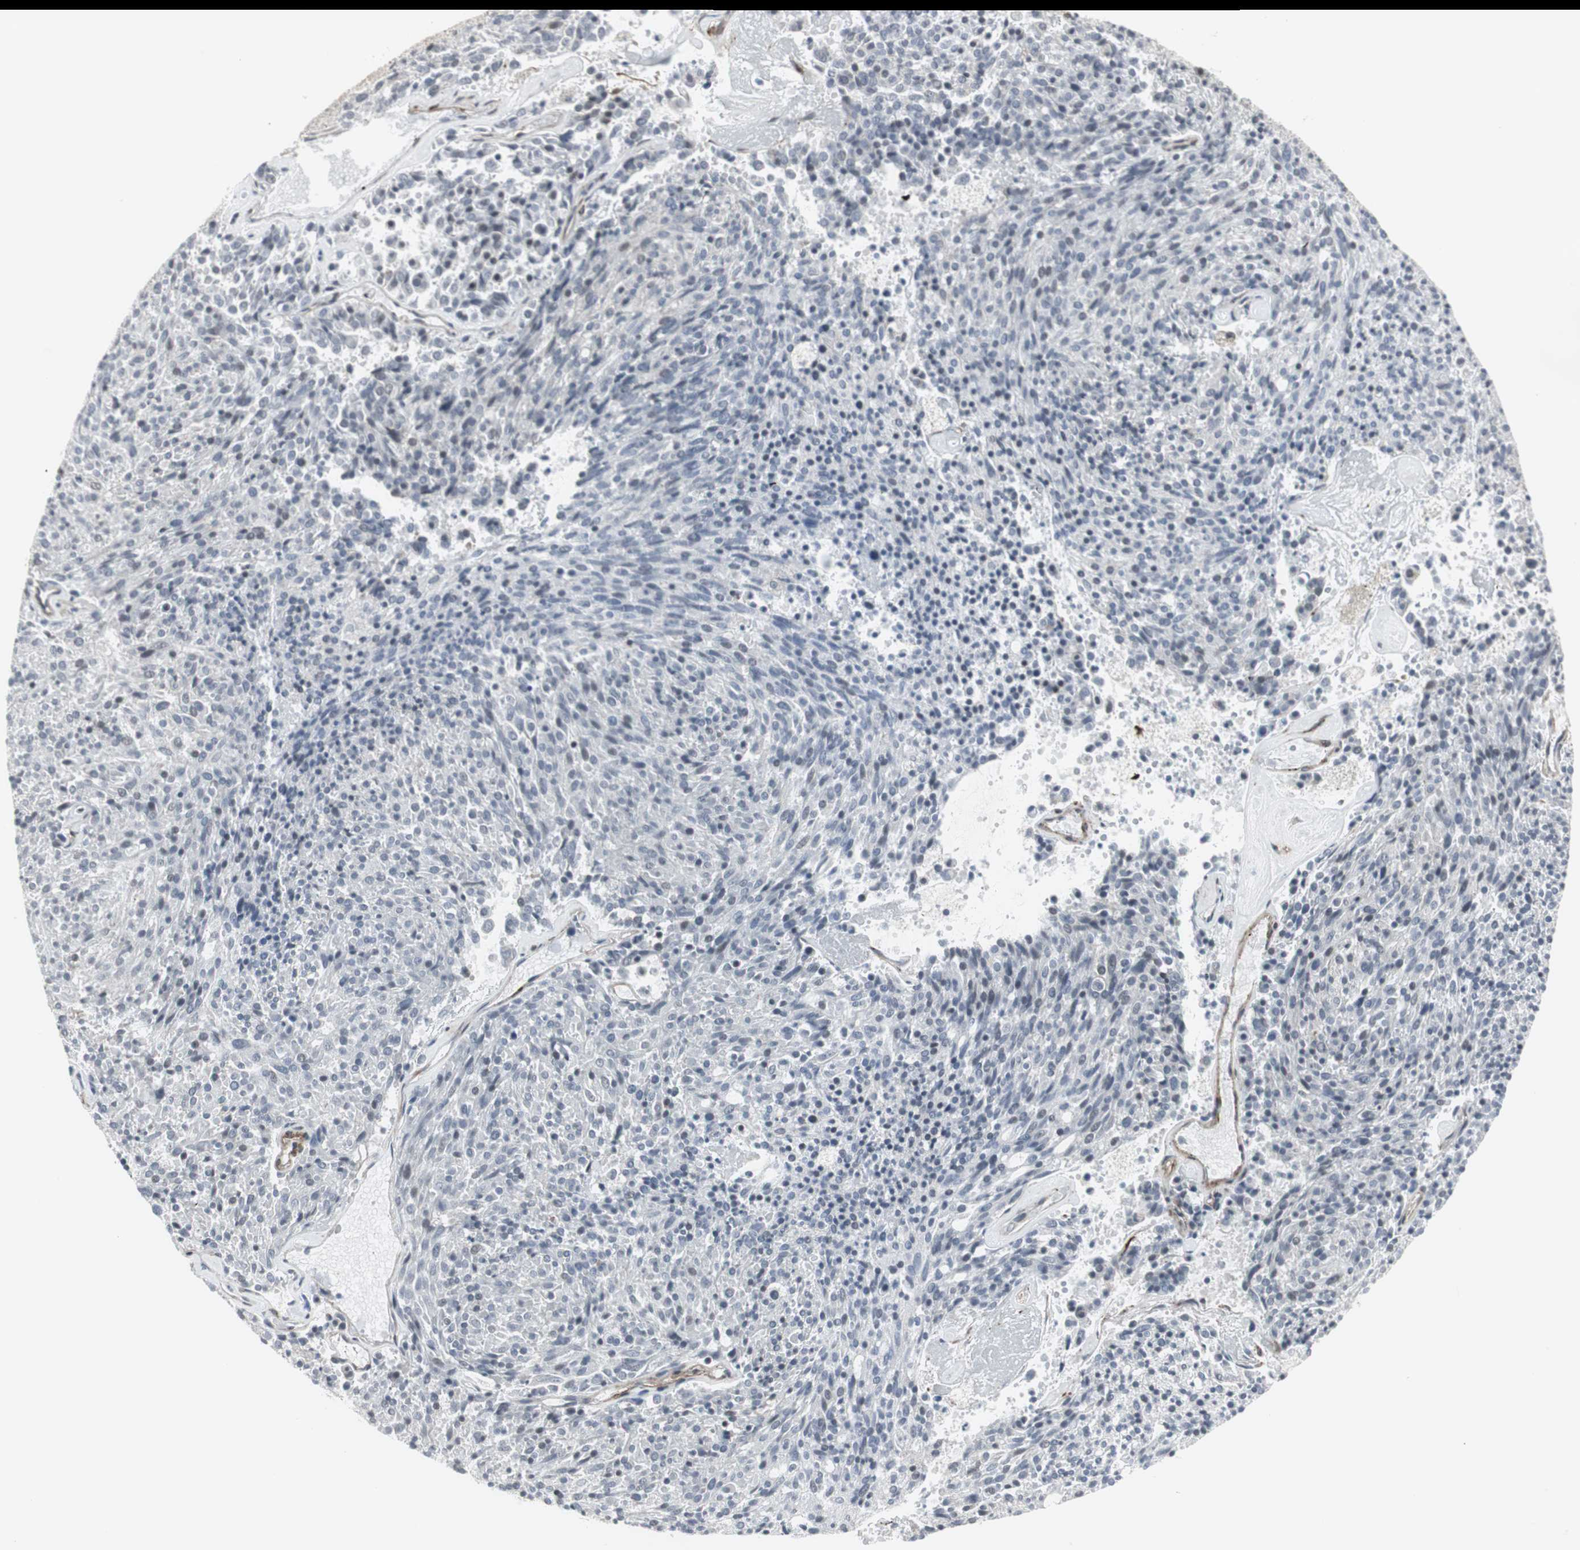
{"staining": {"intensity": "negative", "quantity": "none", "location": "none"}, "tissue": "carcinoid", "cell_type": "Tumor cells", "image_type": "cancer", "snomed": [{"axis": "morphology", "description": "Carcinoid, malignant, NOS"}, {"axis": "topography", "description": "Pancreas"}], "caption": "Tumor cells are negative for brown protein staining in carcinoid.", "gene": "SCYL3", "patient": {"sex": "female", "age": 54}}